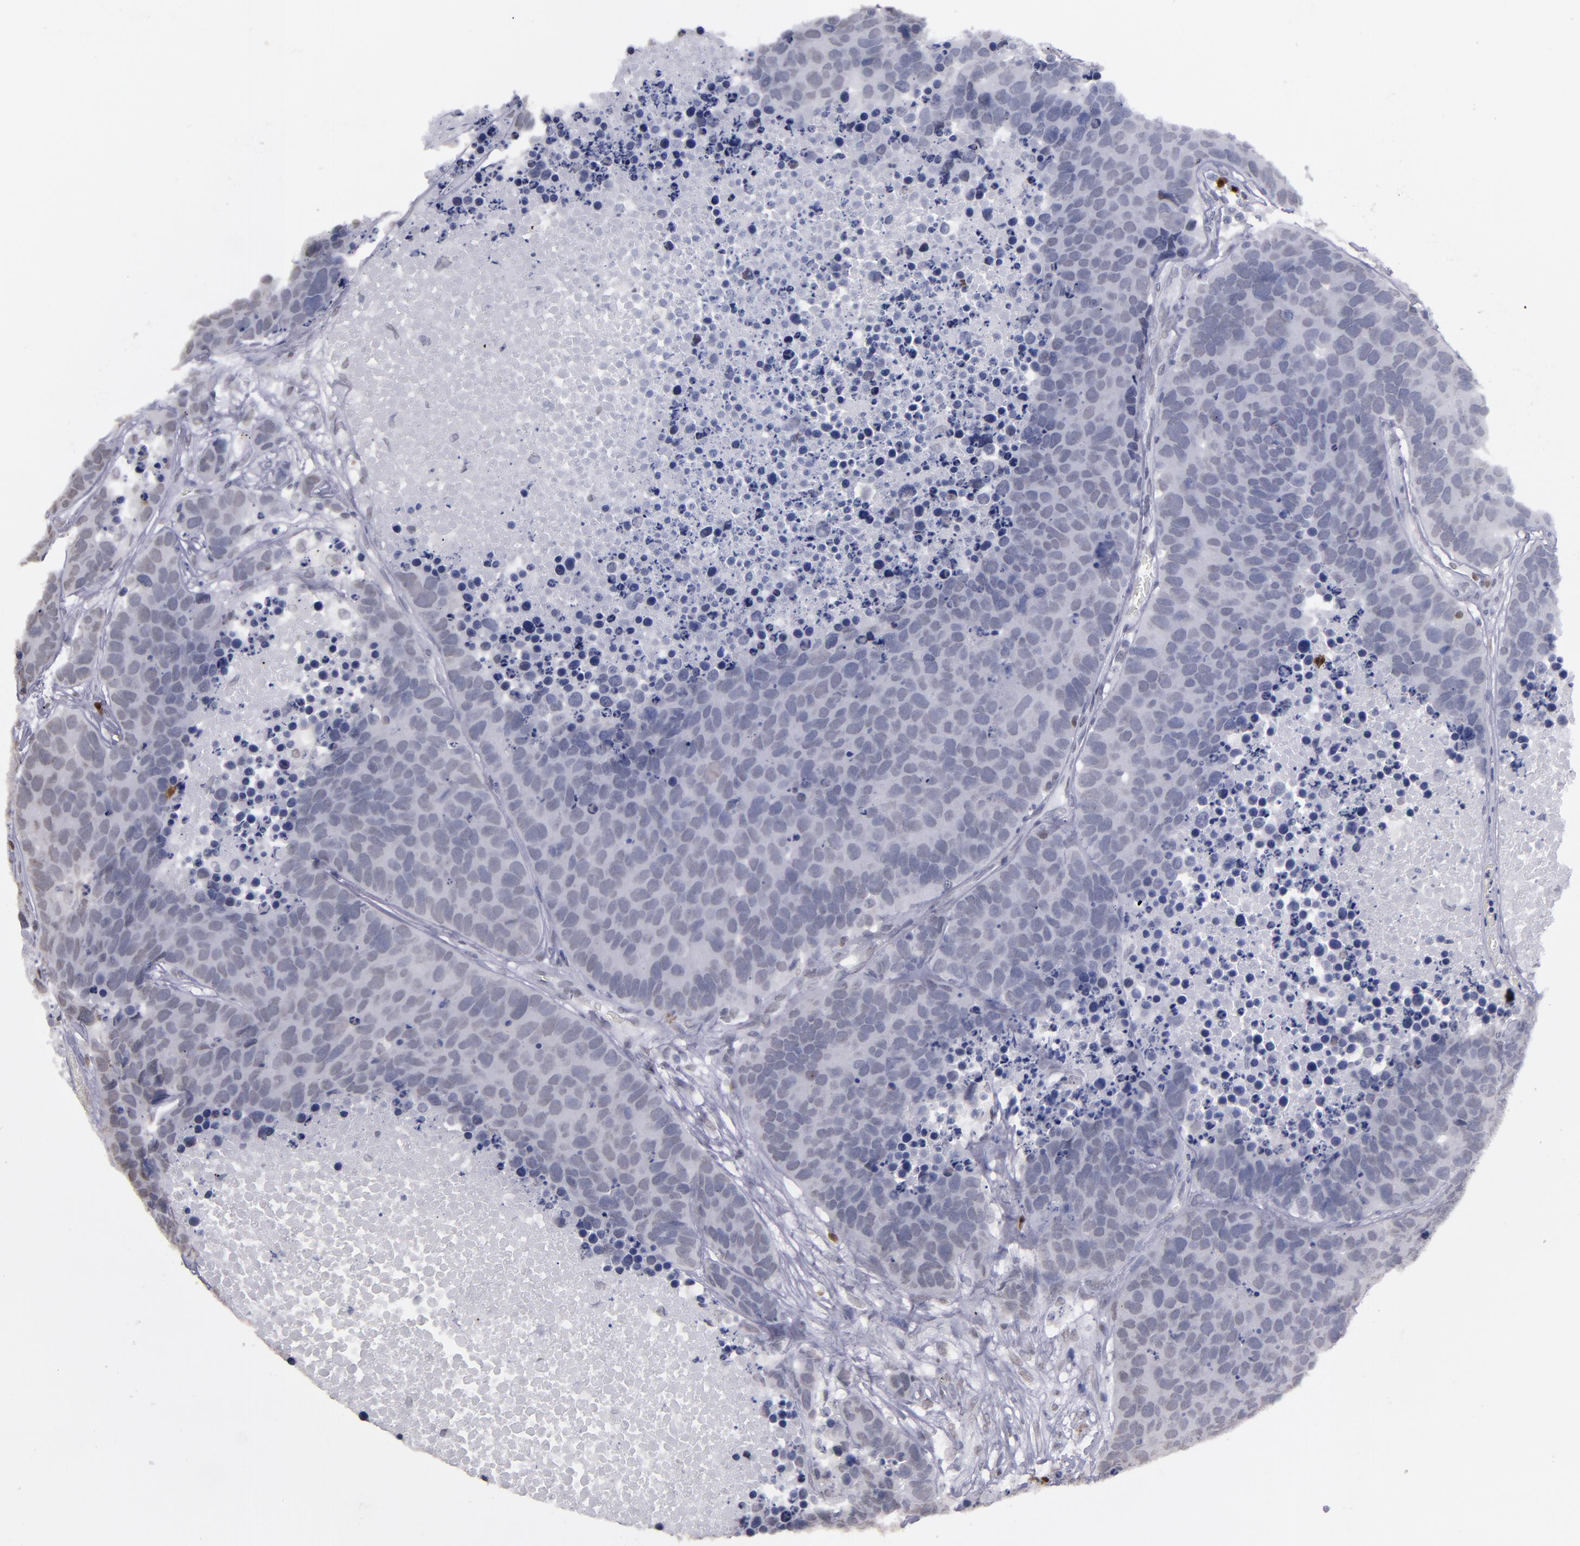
{"staining": {"intensity": "negative", "quantity": "none", "location": "none"}, "tissue": "carcinoid", "cell_type": "Tumor cells", "image_type": "cancer", "snomed": [{"axis": "morphology", "description": "Carcinoid, malignant, NOS"}, {"axis": "topography", "description": "Lung"}], "caption": "This is a micrograph of IHC staining of carcinoid, which shows no positivity in tumor cells.", "gene": "IRF4", "patient": {"sex": "male", "age": 60}}